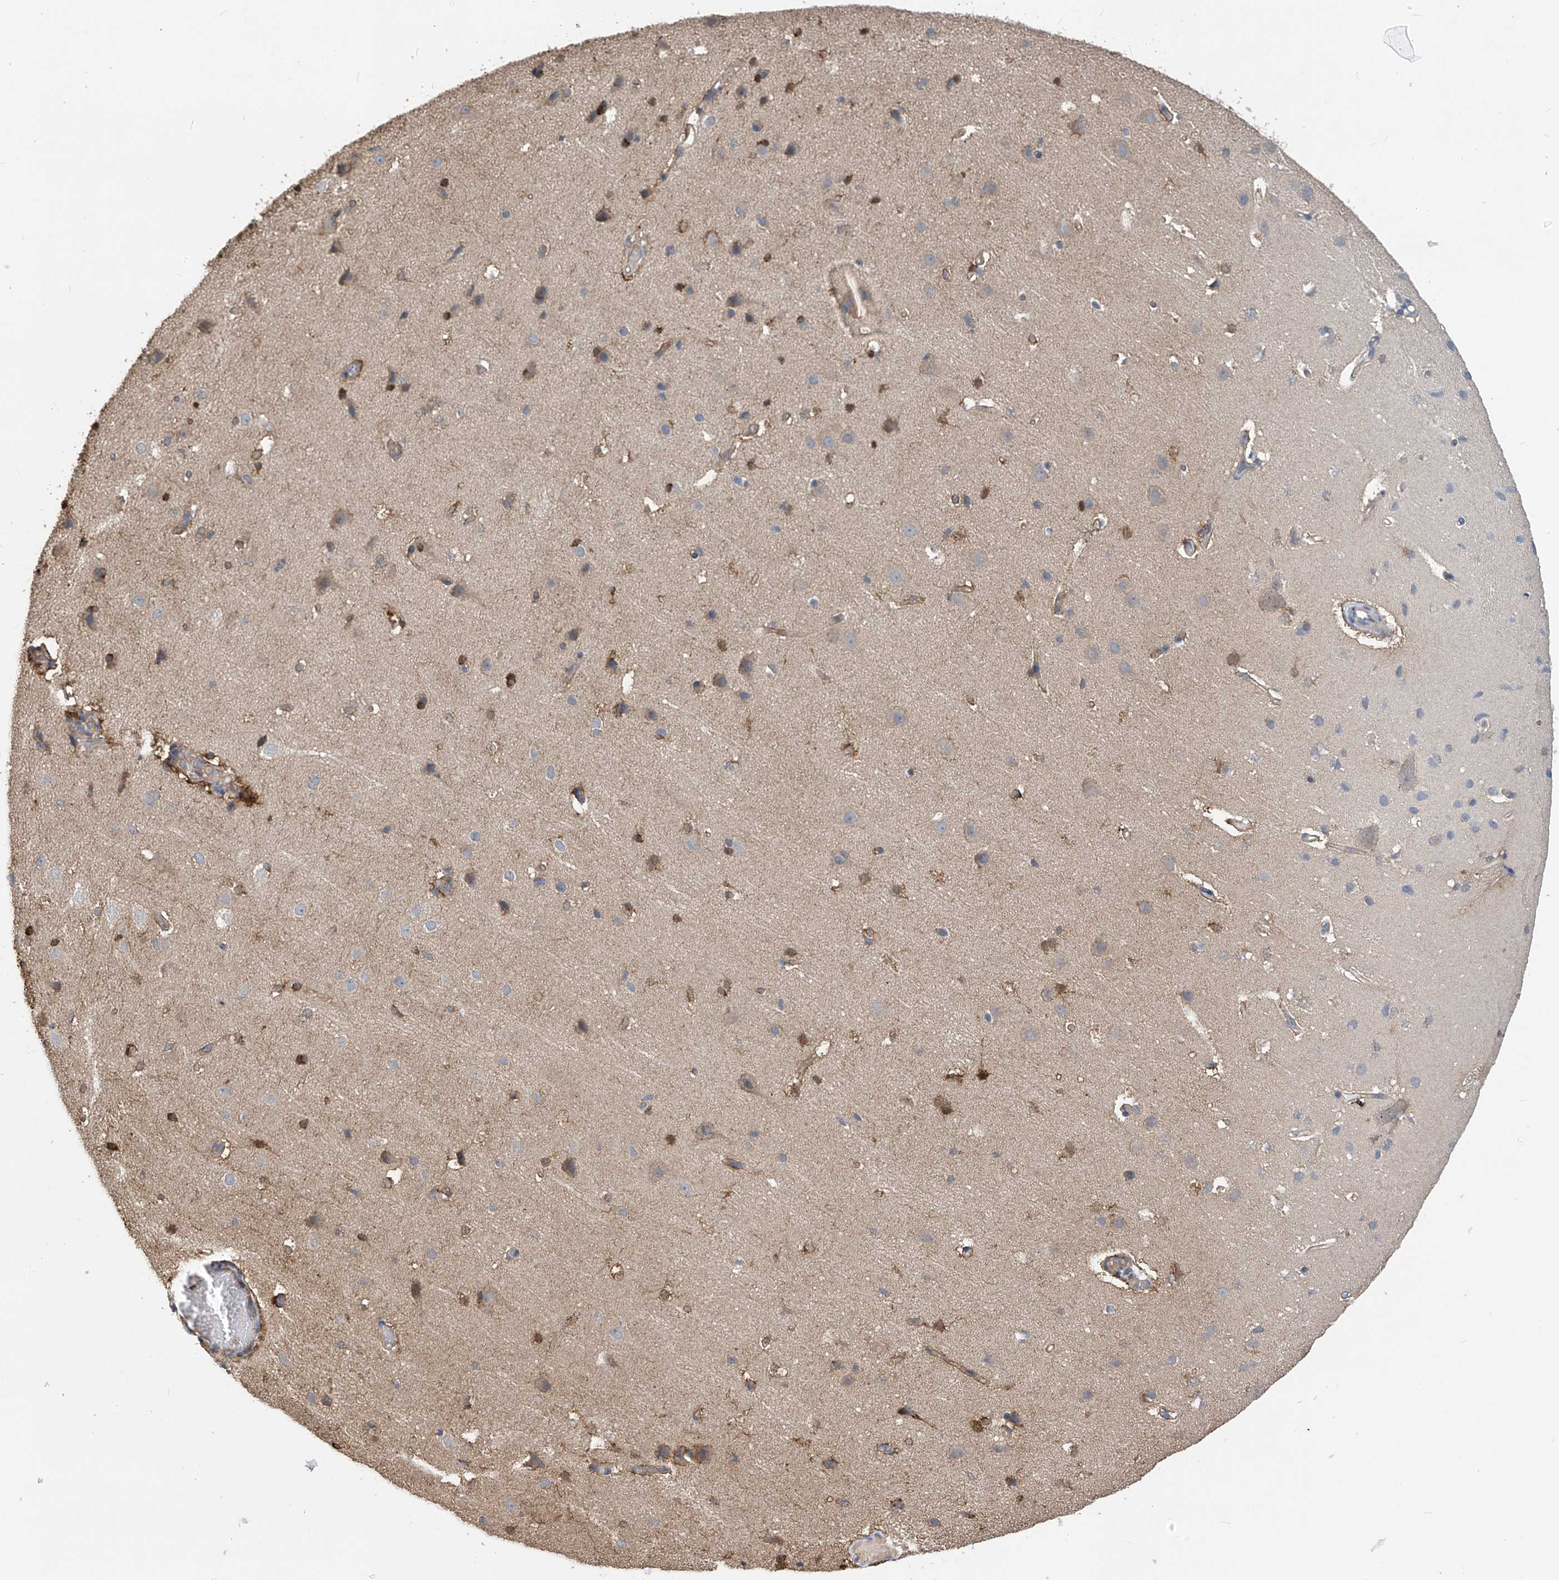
{"staining": {"intensity": "moderate", "quantity": ">75%", "location": "cytoplasmic/membranous"}, "tissue": "cerebral cortex", "cell_type": "Endothelial cells", "image_type": "normal", "snomed": [{"axis": "morphology", "description": "Normal tissue, NOS"}, {"axis": "topography", "description": "Cerebral cortex"}], "caption": "Immunohistochemistry (DAB) staining of unremarkable cerebral cortex shows moderate cytoplasmic/membranous protein expression in about >75% of endothelial cells.", "gene": "PHACTR4", "patient": {"sex": "male", "age": 34}}